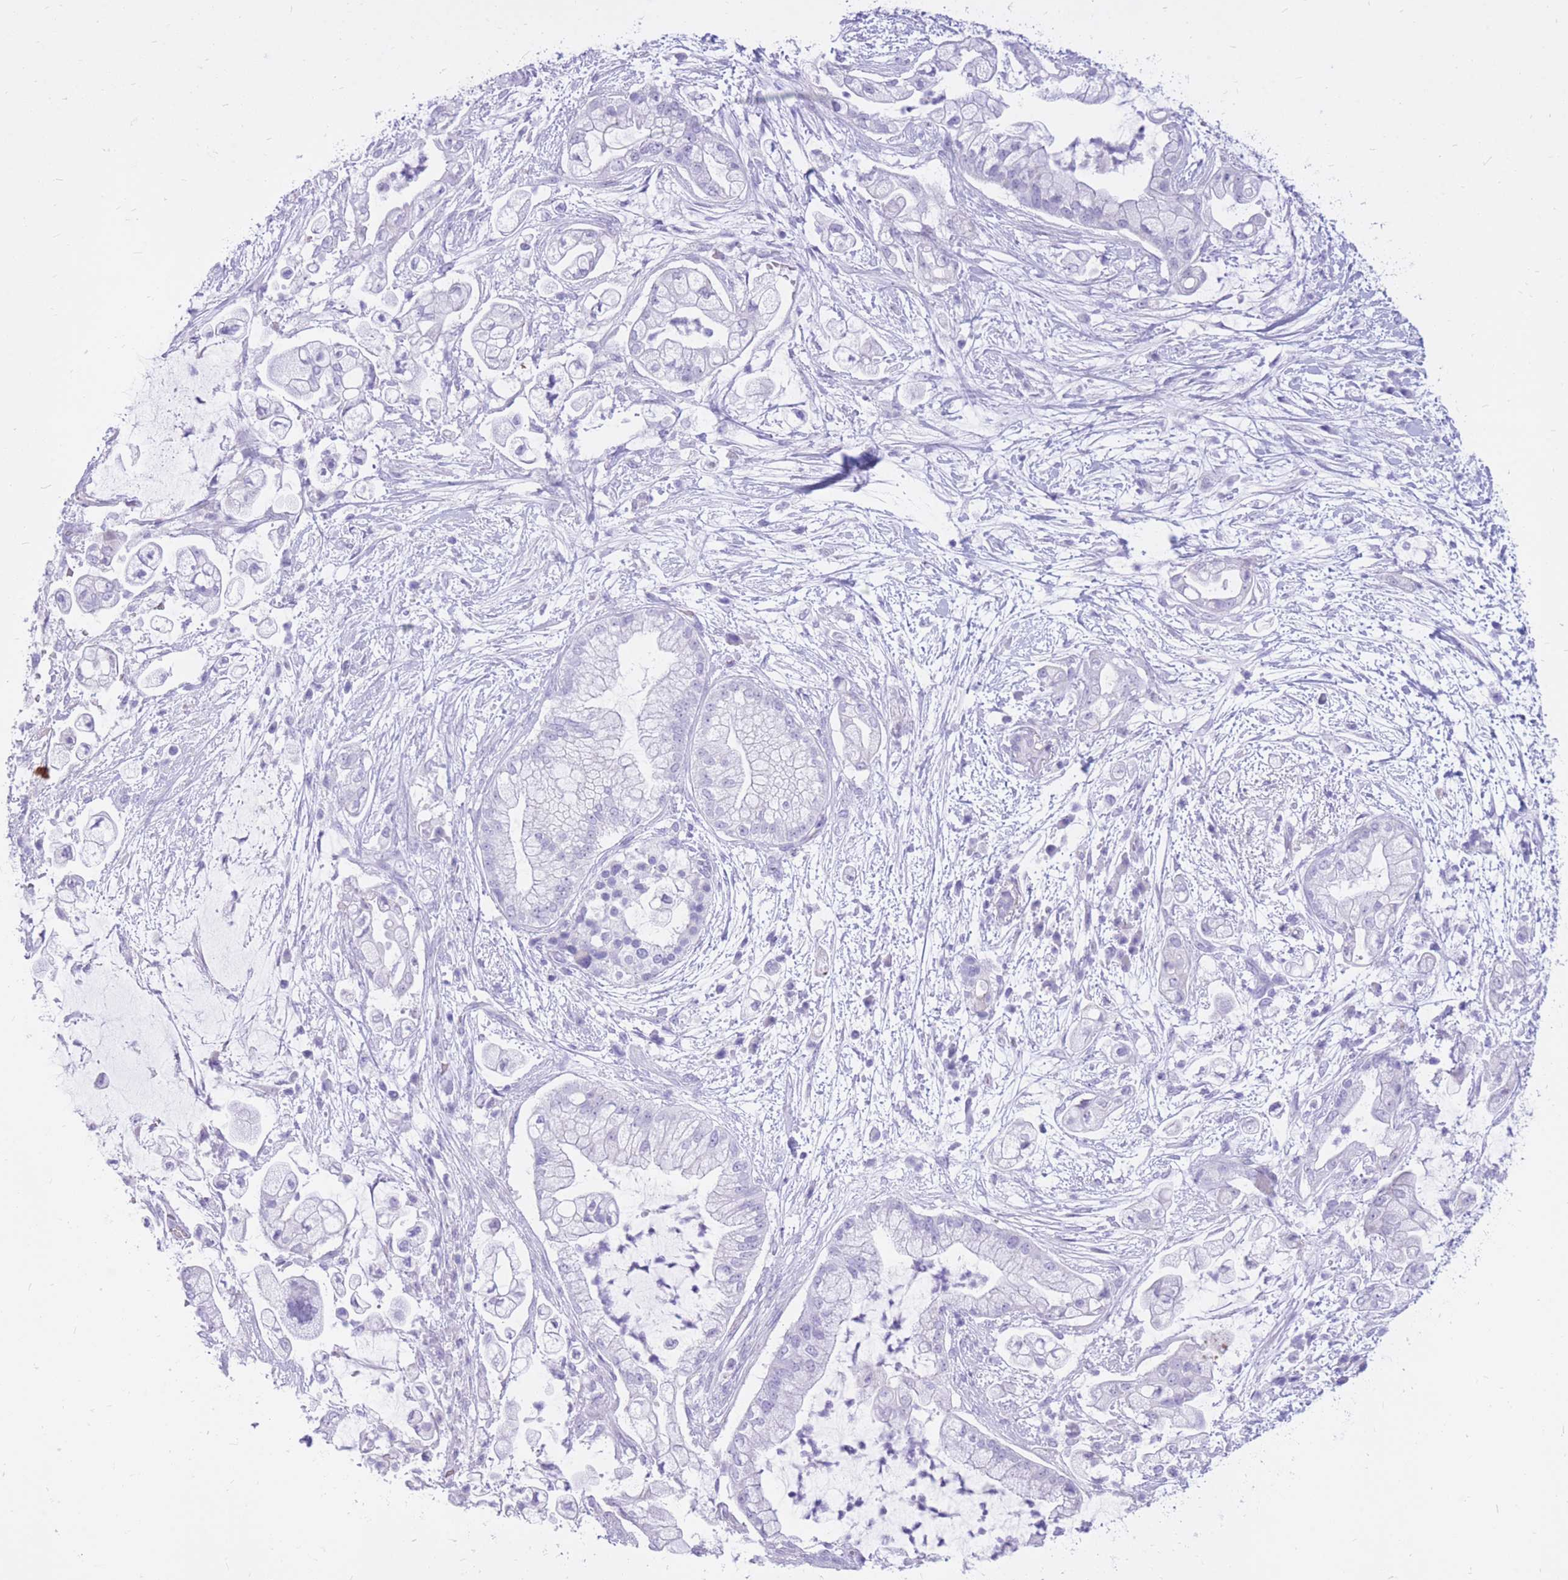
{"staining": {"intensity": "negative", "quantity": "none", "location": "none"}, "tissue": "pancreatic cancer", "cell_type": "Tumor cells", "image_type": "cancer", "snomed": [{"axis": "morphology", "description": "Adenocarcinoma, NOS"}, {"axis": "topography", "description": "Pancreas"}], "caption": "Human pancreatic cancer (adenocarcinoma) stained for a protein using immunohistochemistry reveals no expression in tumor cells.", "gene": "CYP21A2", "patient": {"sex": "female", "age": 69}}